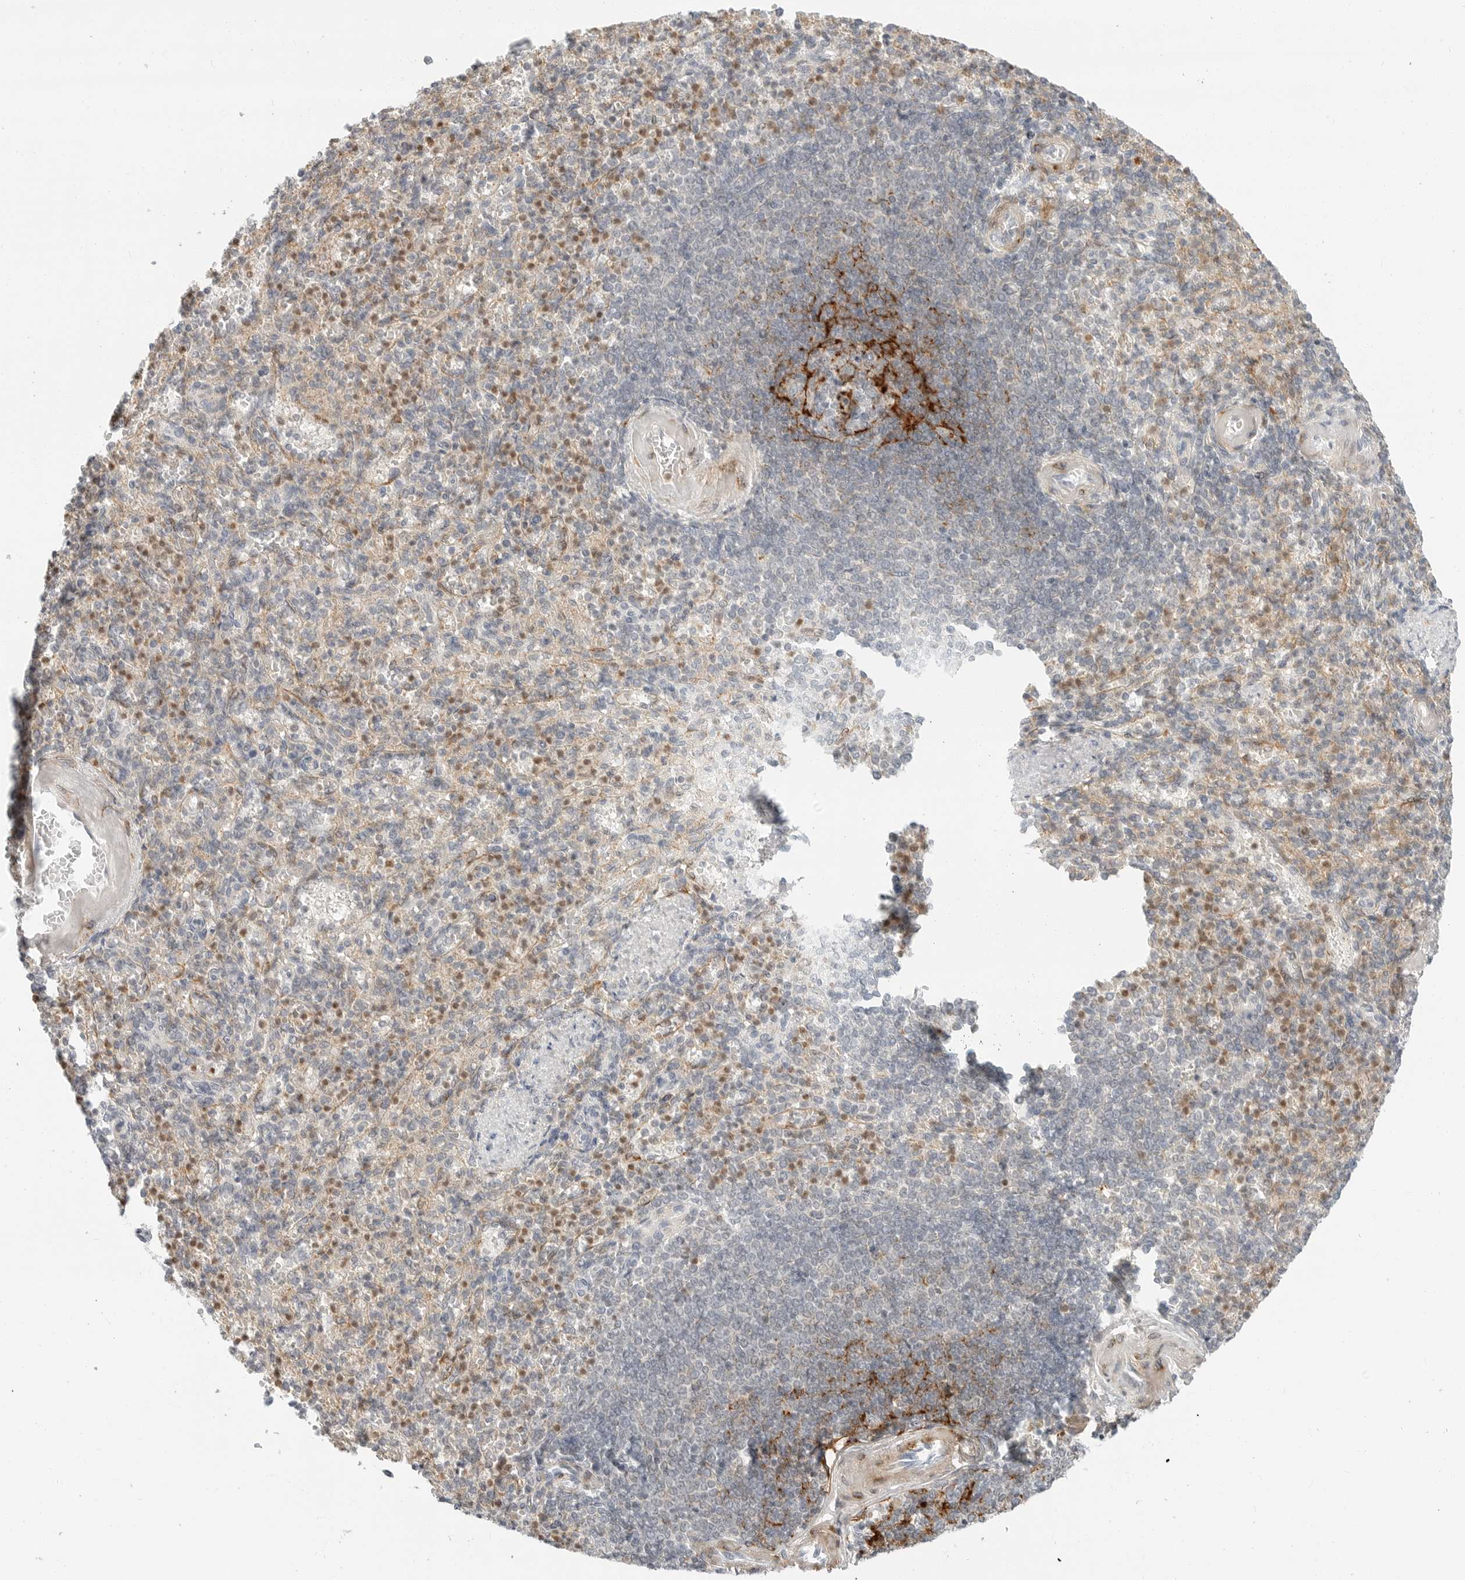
{"staining": {"intensity": "moderate", "quantity": "<25%", "location": "cytoplasmic/membranous"}, "tissue": "spleen", "cell_type": "Cells in red pulp", "image_type": "normal", "snomed": [{"axis": "morphology", "description": "Normal tissue, NOS"}, {"axis": "topography", "description": "Spleen"}], "caption": "Immunohistochemistry (DAB (3,3'-diaminobenzidine)) staining of normal spleen exhibits moderate cytoplasmic/membranous protein expression in approximately <25% of cells in red pulp.", "gene": "C1QTNF1", "patient": {"sex": "female", "age": 74}}